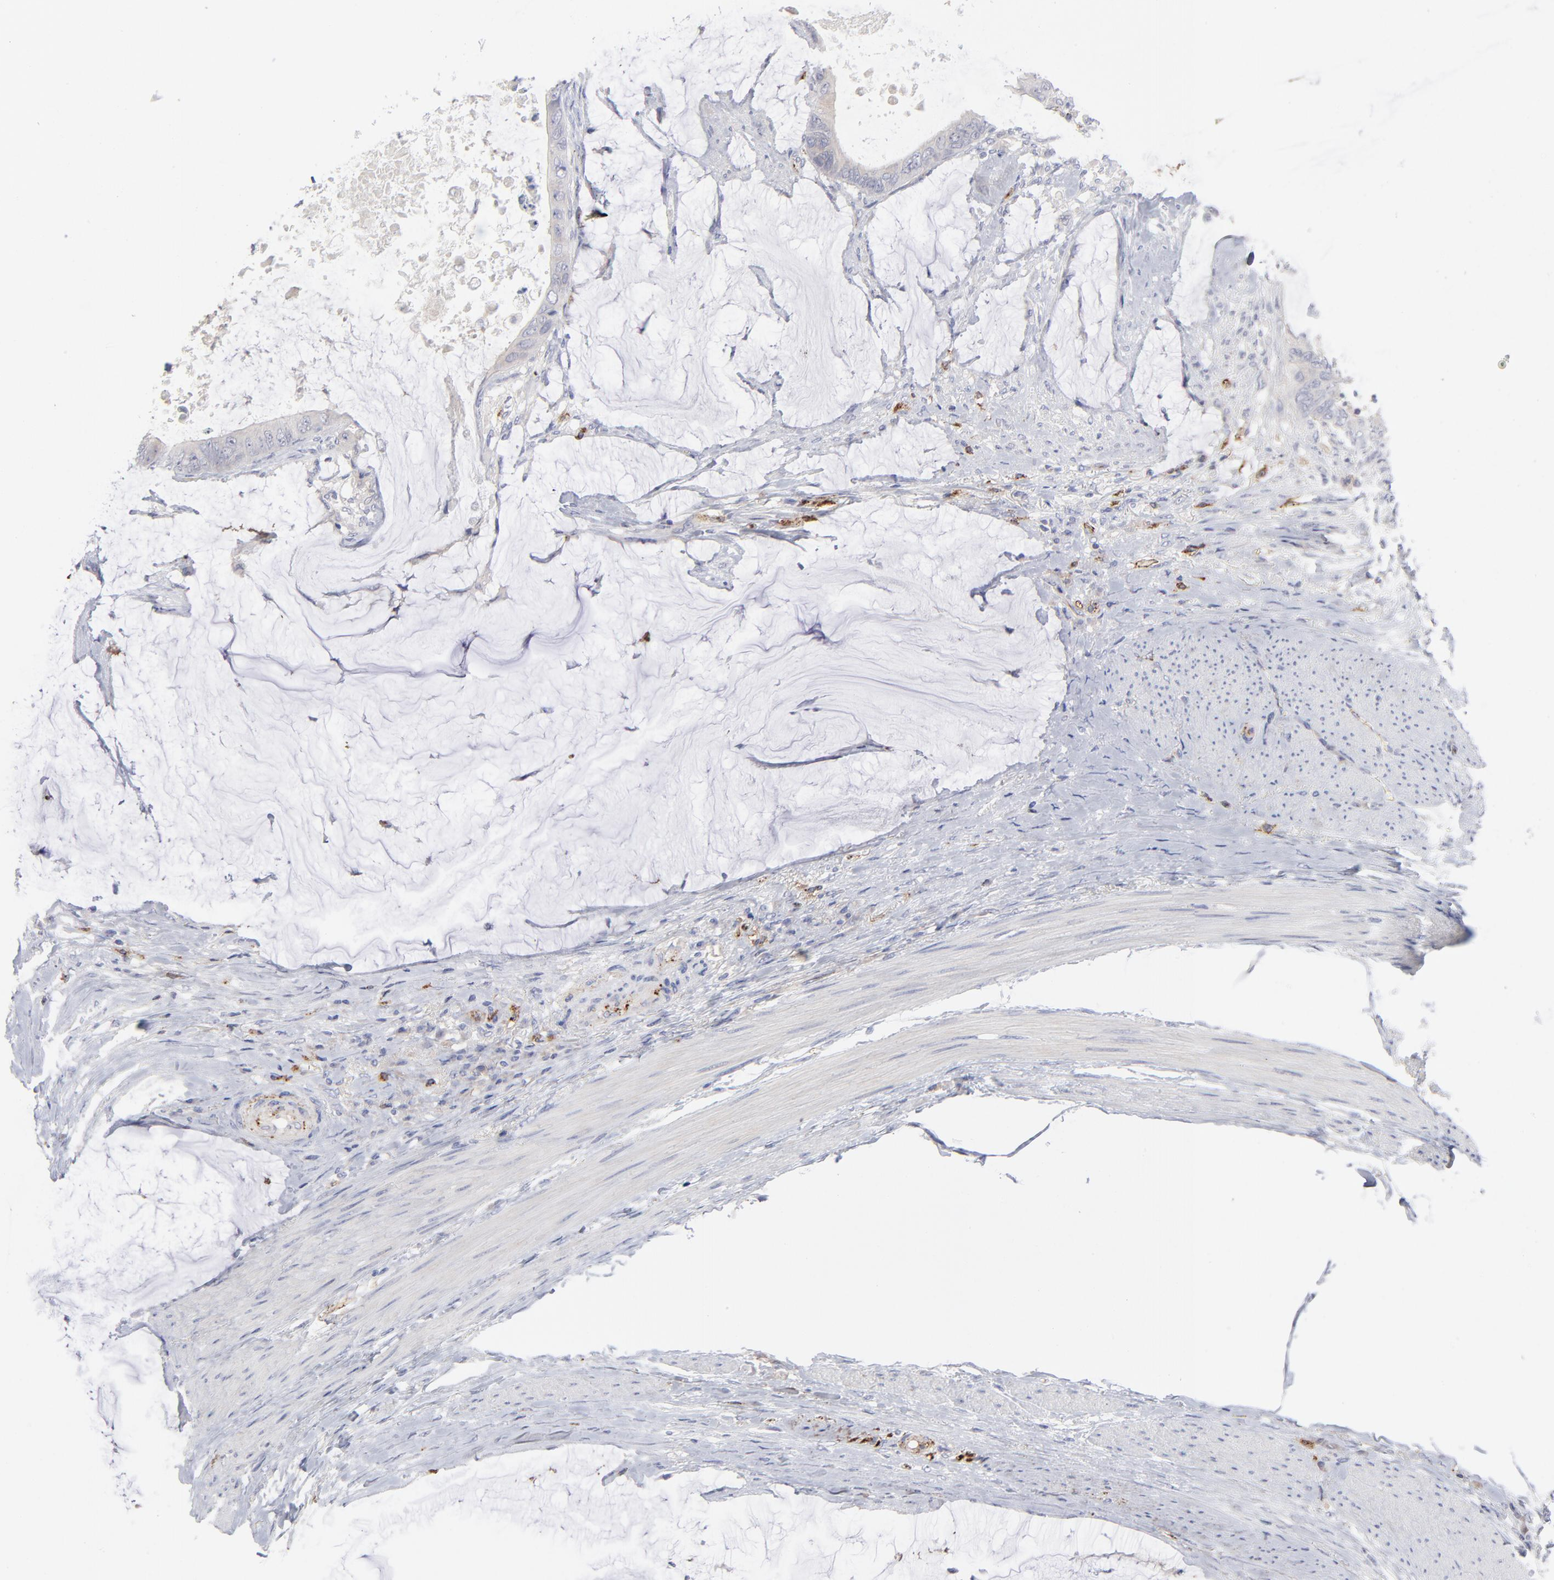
{"staining": {"intensity": "negative", "quantity": "none", "location": "none"}, "tissue": "colorectal cancer", "cell_type": "Tumor cells", "image_type": "cancer", "snomed": [{"axis": "morphology", "description": "Normal tissue, NOS"}, {"axis": "morphology", "description": "Adenocarcinoma, NOS"}, {"axis": "topography", "description": "Rectum"}, {"axis": "topography", "description": "Peripheral nerve tissue"}], "caption": "Image shows no protein staining in tumor cells of adenocarcinoma (colorectal) tissue.", "gene": "CCR3", "patient": {"sex": "female", "age": 77}}